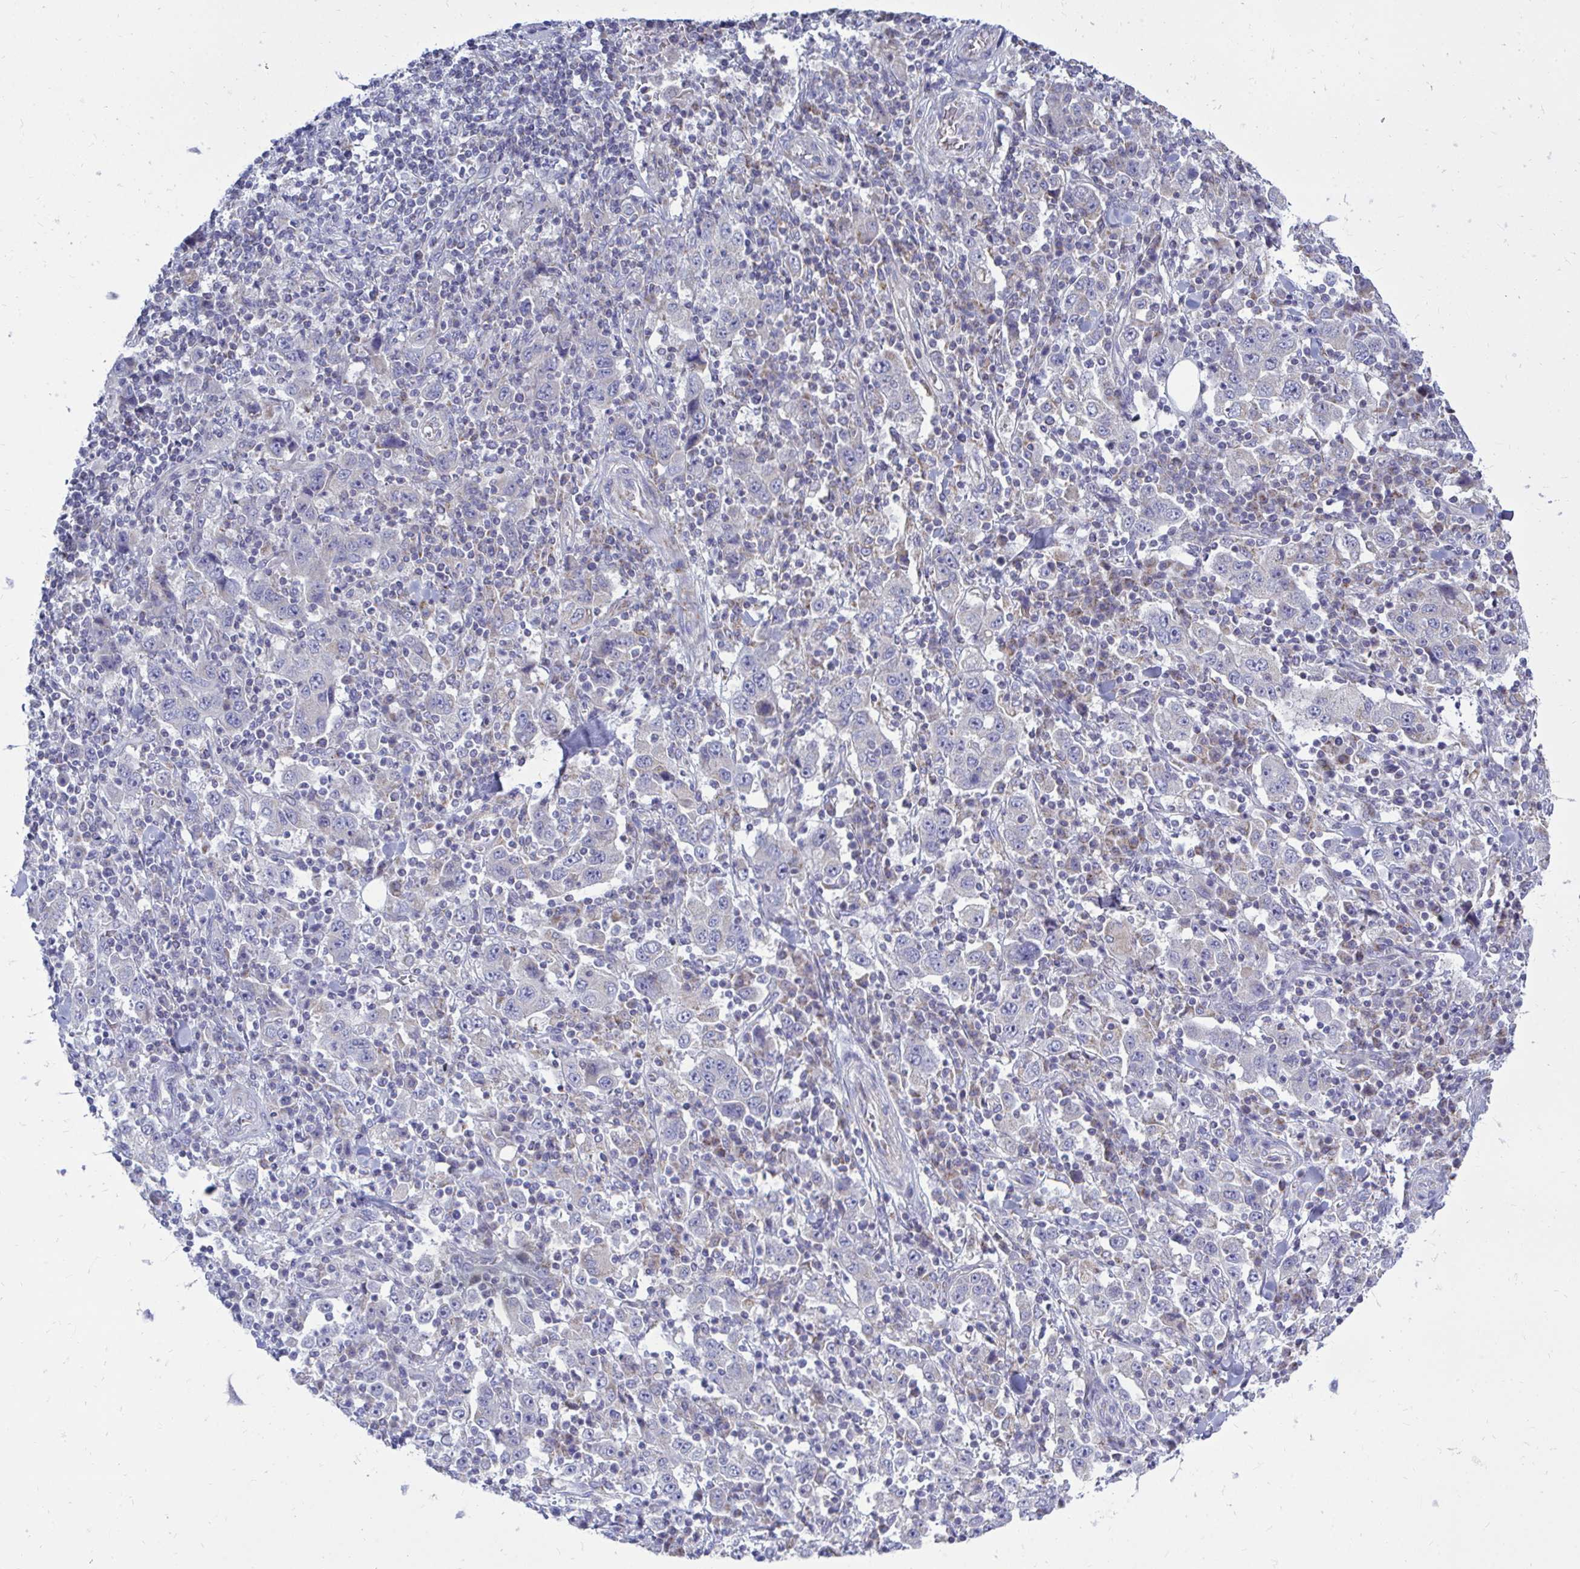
{"staining": {"intensity": "negative", "quantity": "none", "location": "none"}, "tissue": "stomach cancer", "cell_type": "Tumor cells", "image_type": "cancer", "snomed": [{"axis": "morphology", "description": "Normal tissue, NOS"}, {"axis": "morphology", "description": "Adenocarcinoma, NOS"}, {"axis": "topography", "description": "Stomach, upper"}, {"axis": "topography", "description": "Stomach"}], "caption": "This is an immunohistochemistry (IHC) micrograph of human stomach adenocarcinoma. There is no positivity in tumor cells.", "gene": "OR10R2", "patient": {"sex": "male", "age": 59}}